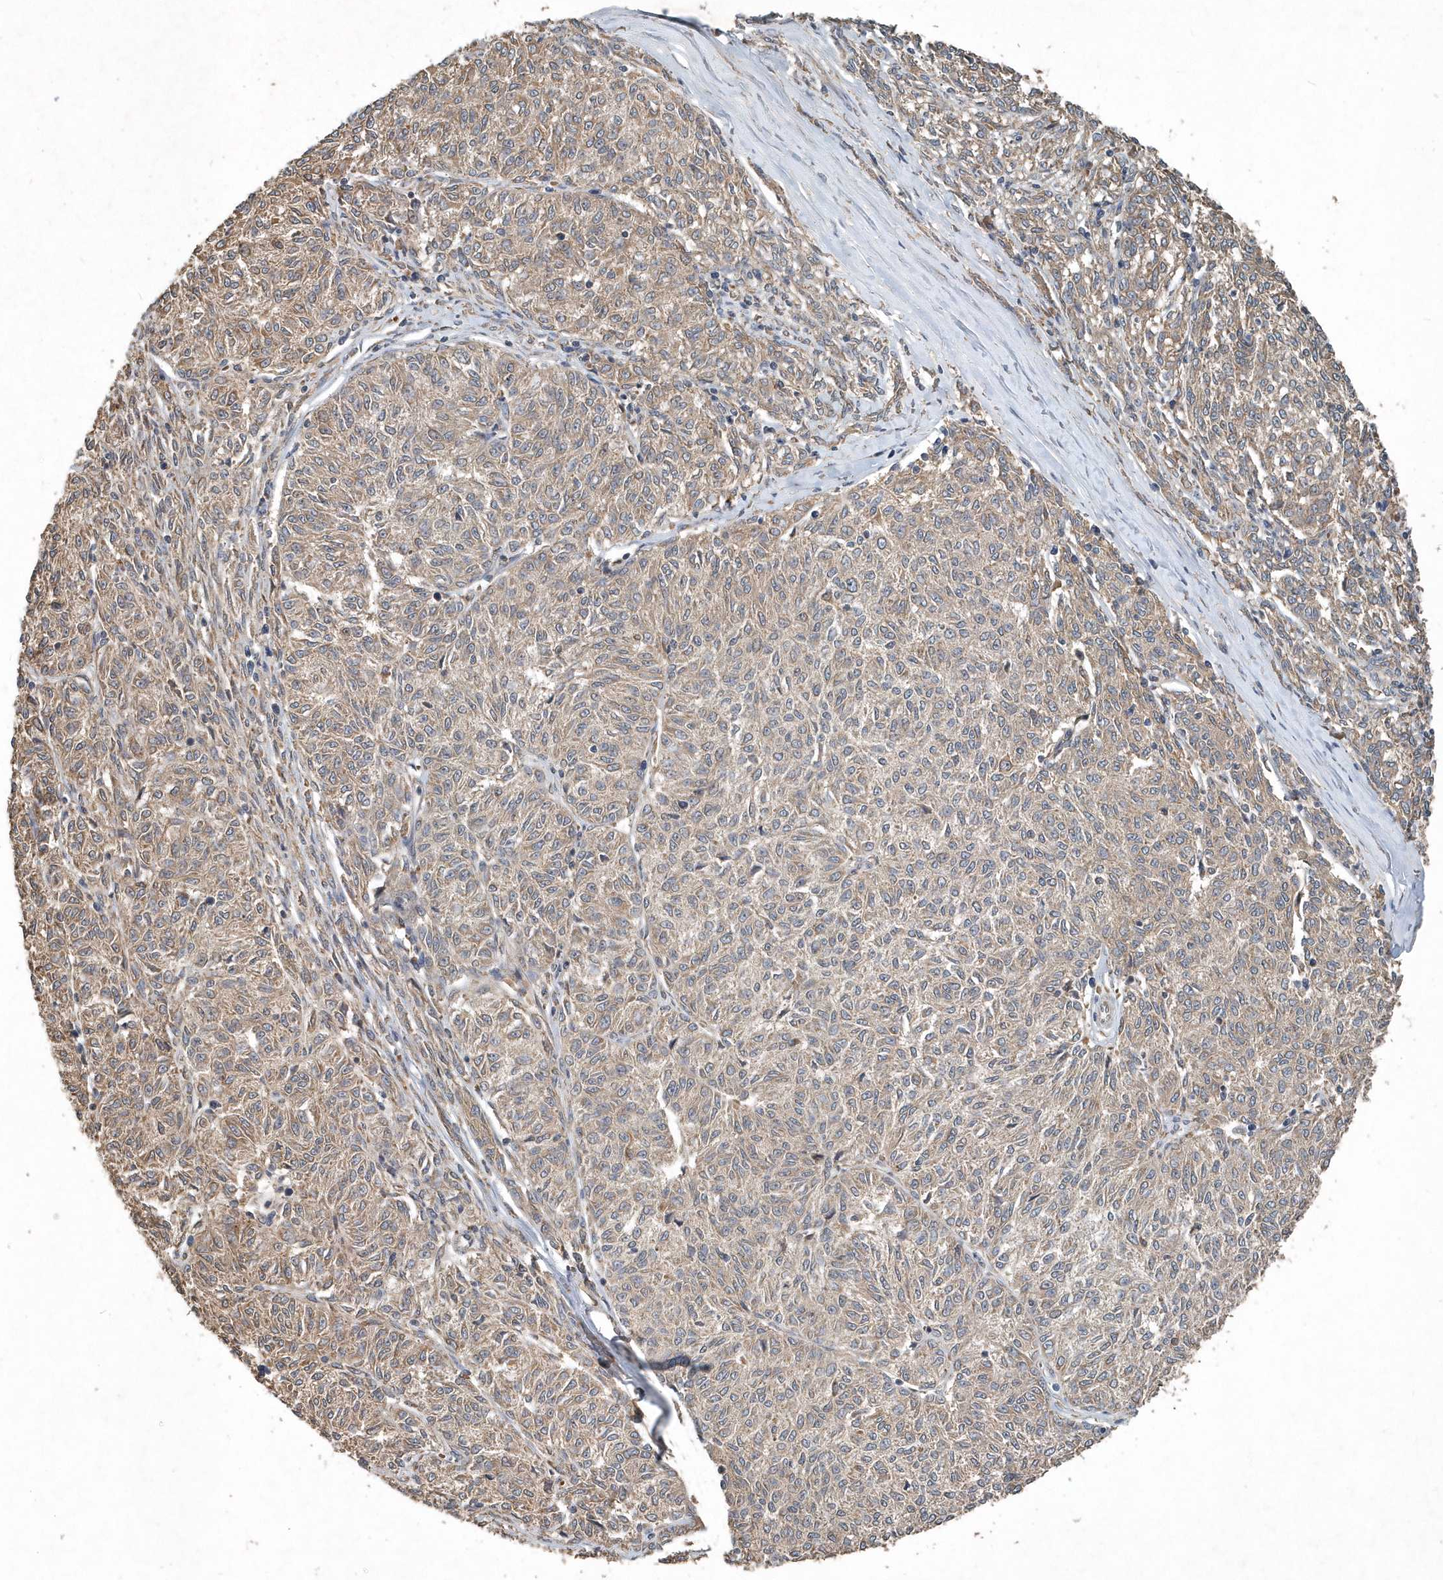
{"staining": {"intensity": "weak", "quantity": ">75%", "location": "cytoplasmic/membranous"}, "tissue": "melanoma", "cell_type": "Tumor cells", "image_type": "cancer", "snomed": [{"axis": "morphology", "description": "Malignant melanoma, NOS"}, {"axis": "topography", "description": "Skin"}], "caption": "Human melanoma stained with a brown dye reveals weak cytoplasmic/membranous positive staining in about >75% of tumor cells.", "gene": "SCFD2", "patient": {"sex": "female", "age": 72}}